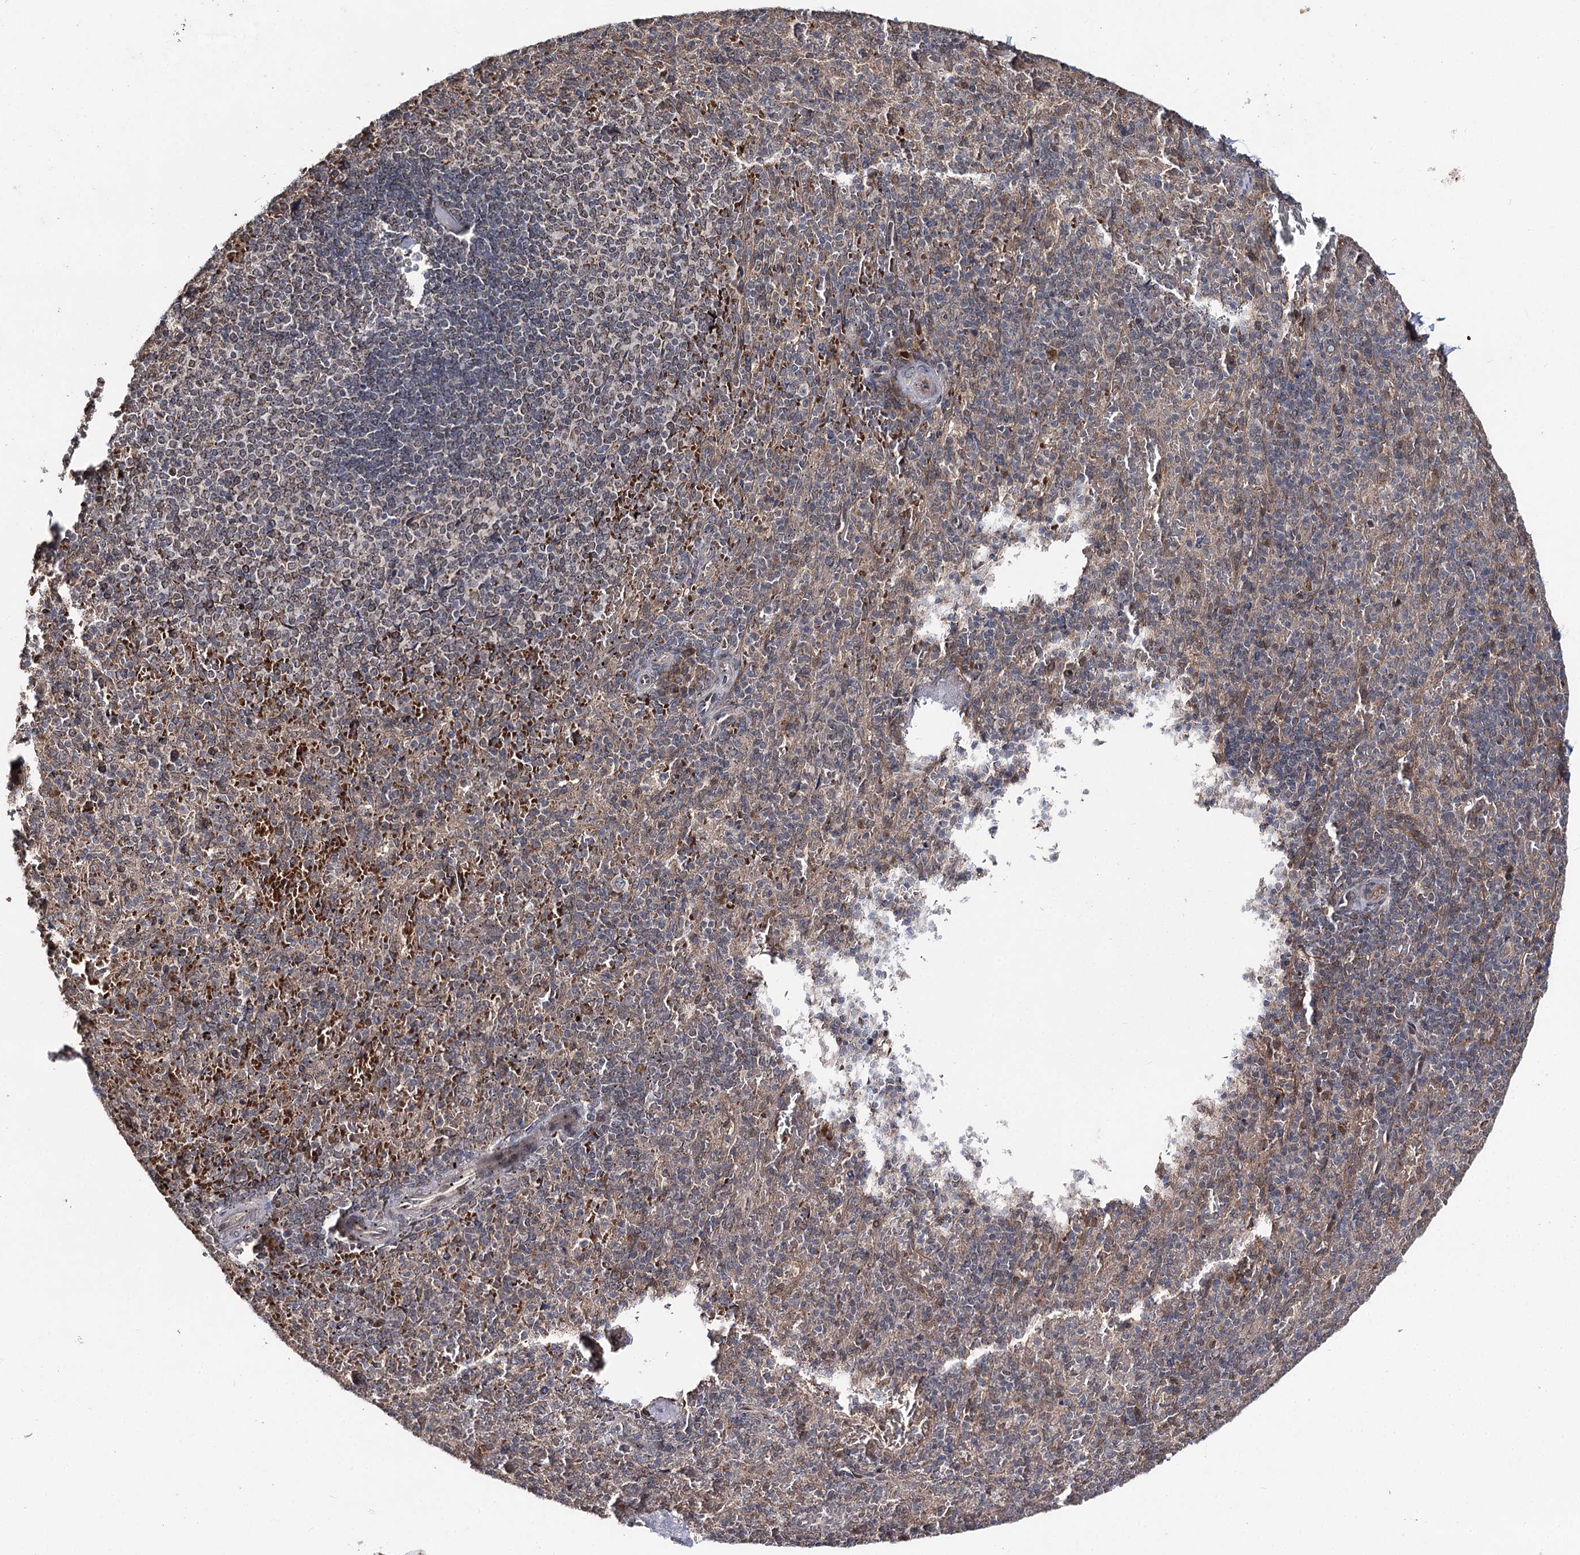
{"staining": {"intensity": "moderate", "quantity": "25%-75%", "location": "cytoplasmic/membranous"}, "tissue": "spleen", "cell_type": "Cells in red pulp", "image_type": "normal", "snomed": [{"axis": "morphology", "description": "Normal tissue, NOS"}, {"axis": "topography", "description": "Spleen"}], "caption": "A medium amount of moderate cytoplasmic/membranous expression is seen in approximately 25%-75% of cells in red pulp in benign spleen.", "gene": "MSANTD2", "patient": {"sex": "male", "age": 82}}